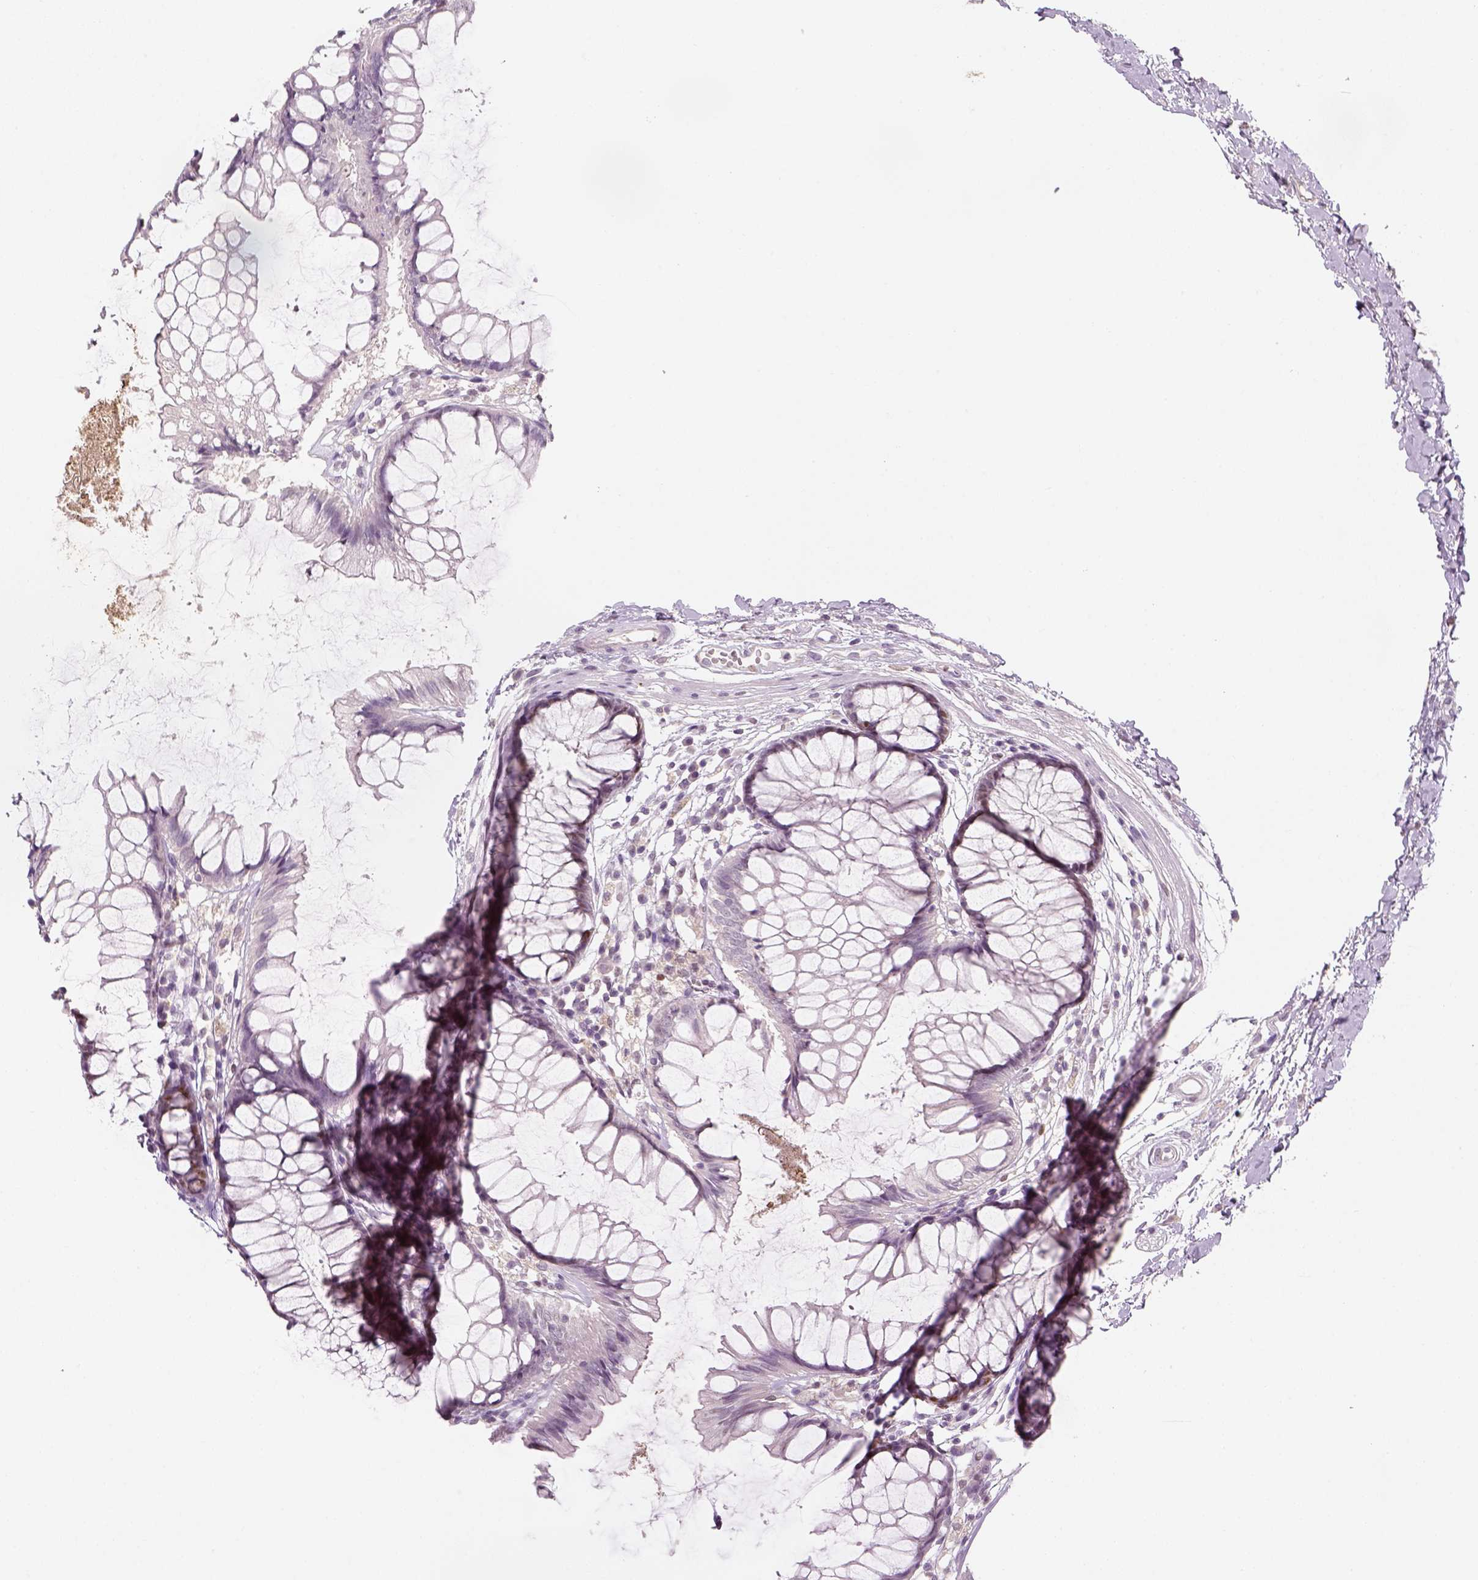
{"staining": {"intensity": "negative", "quantity": "none", "location": "none"}, "tissue": "colon", "cell_type": "Endothelial cells", "image_type": "normal", "snomed": [{"axis": "morphology", "description": "Normal tissue, NOS"}, {"axis": "morphology", "description": "Adenocarcinoma, NOS"}, {"axis": "topography", "description": "Colon"}], "caption": "Human colon stained for a protein using immunohistochemistry shows no staining in endothelial cells.", "gene": "TP53", "patient": {"sex": "male", "age": 65}}